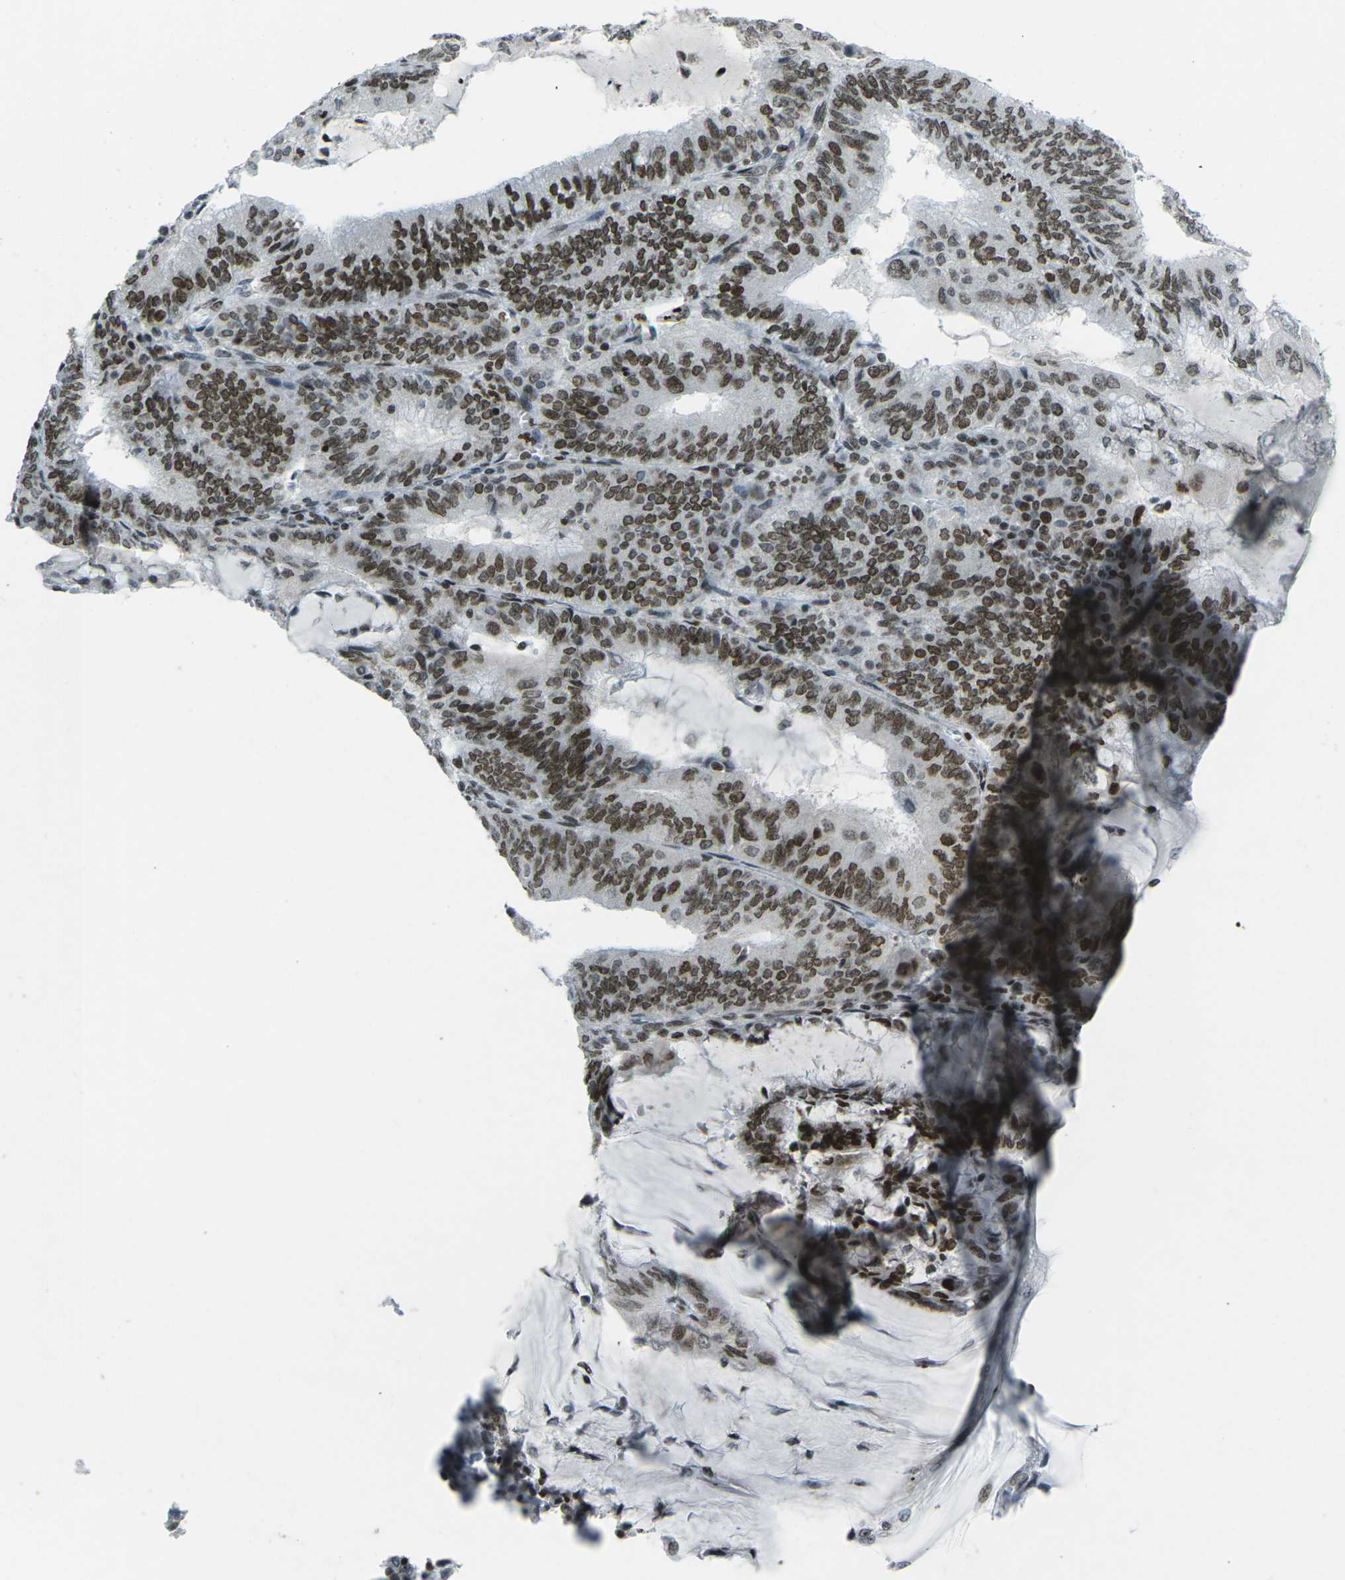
{"staining": {"intensity": "strong", "quantity": ">75%", "location": "nuclear"}, "tissue": "endometrial cancer", "cell_type": "Tumor cells", "image_type": "cancer", "snomed": [{"axis": "morphology", "description": "Adenocarcinoma, NOS"}, {"axis": "topography", "description": "Endometrium"}], "caption": "This micrograph demonstrates adenocarcinoma (endometrial) stained with IHC to label a protein in brown. The nuclear of tumor cells show strong positivity for the protein. Nuclei are counter-stained blue.", "gene": "EME1", "patient": {"sex": "female", "age": 81}}